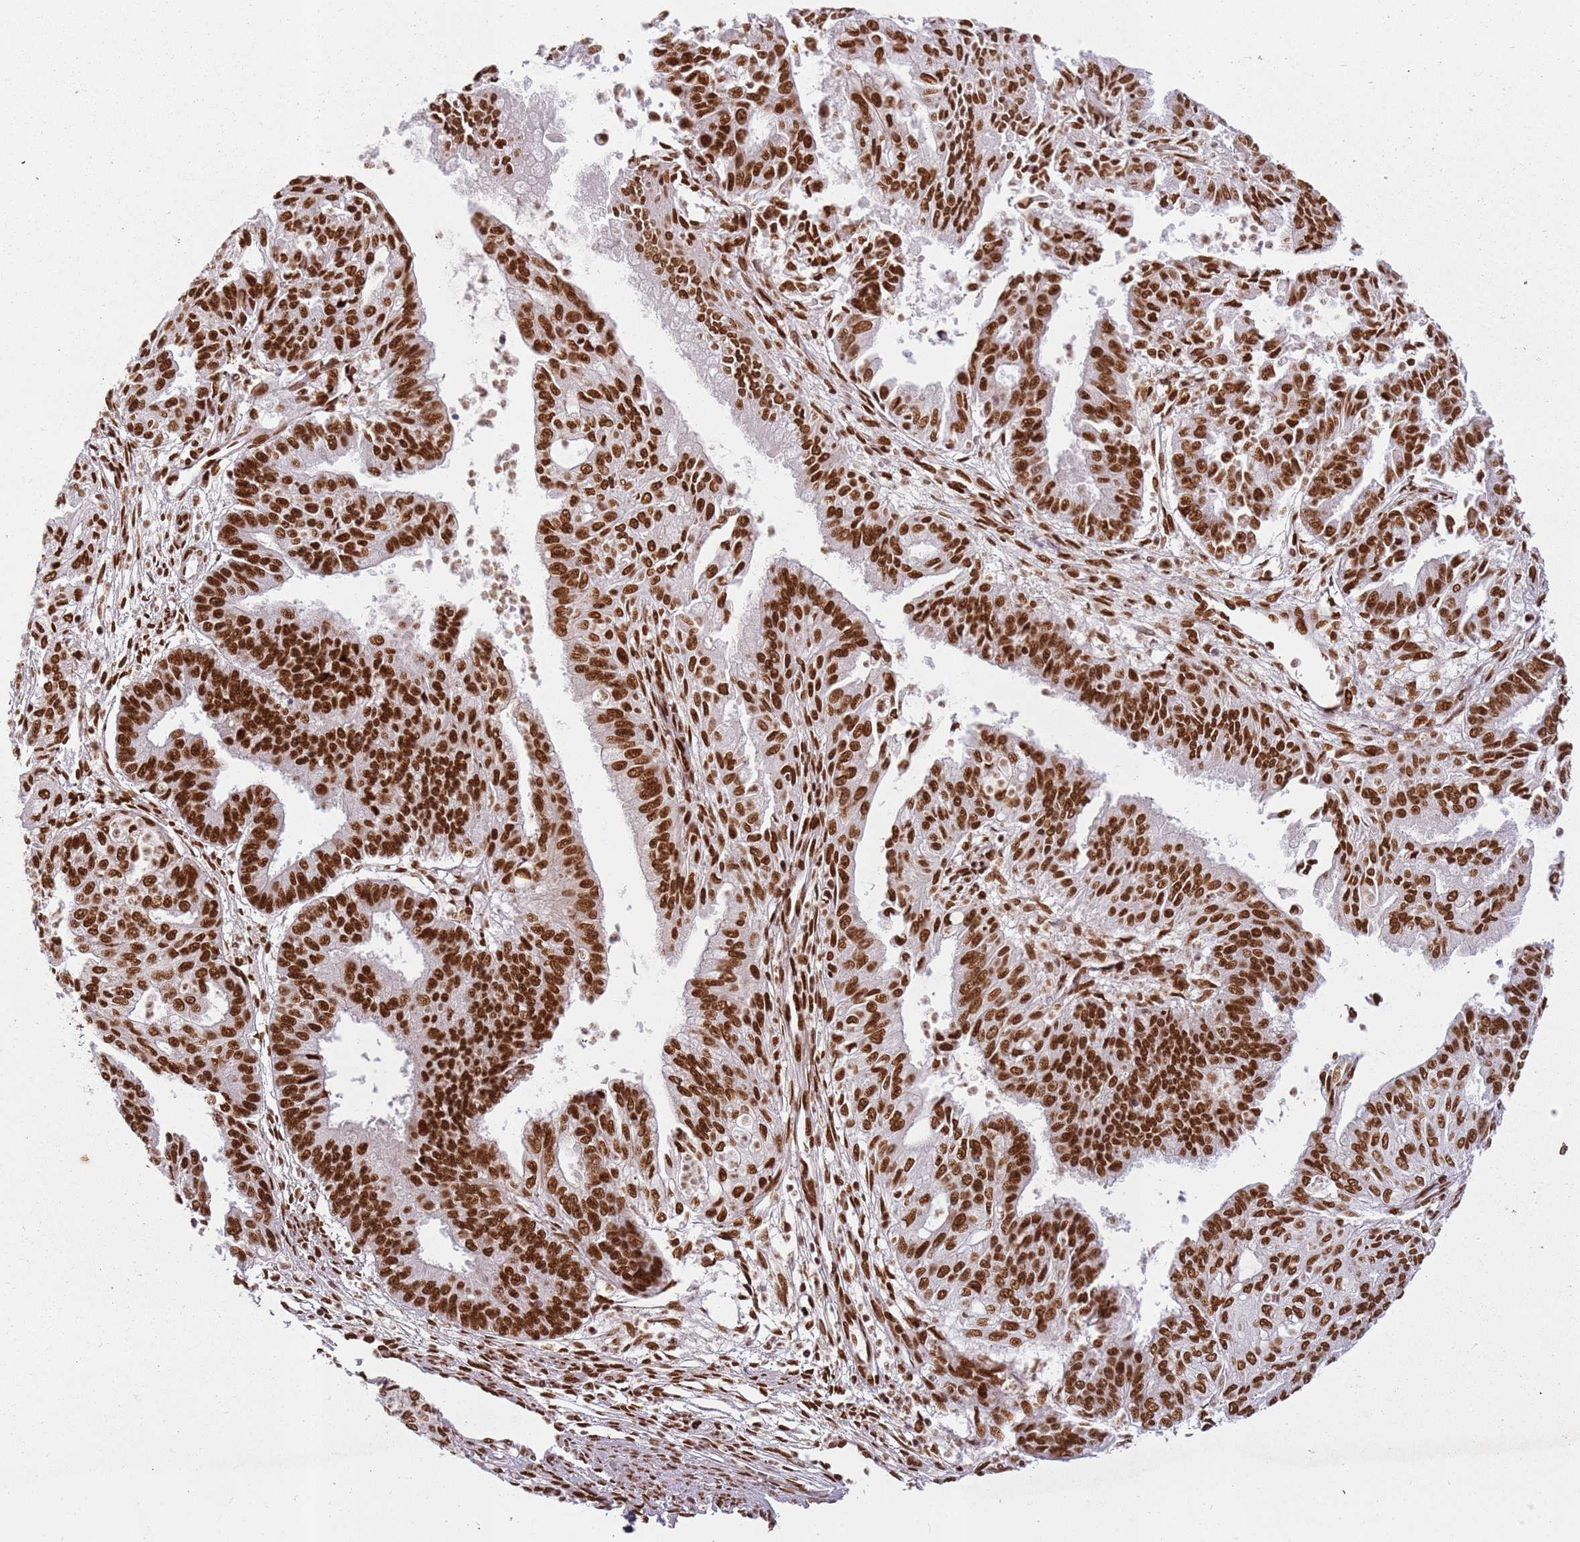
{"staining": {"intensity": "strong", "quantity": ">75%", "location": "nuclear"}, "tissue": "endometrial cancer", "cell_type": "Tumor cells", "image_type": "cancer", "snomed": [{"axis": "morphology", "description": "Adenocarcinoma, NOS"}, {"axis": "topography", "description": "Endometrium"}], "caption": "Immunohistochemical staining of human endometrial cancer (adenocarcinoma) demonstrates high levels of strong nuclear expression in approximately >75% of tumor cells.", "gene": "TENT4A", "patient": {"sex": "female", "age": 73}}